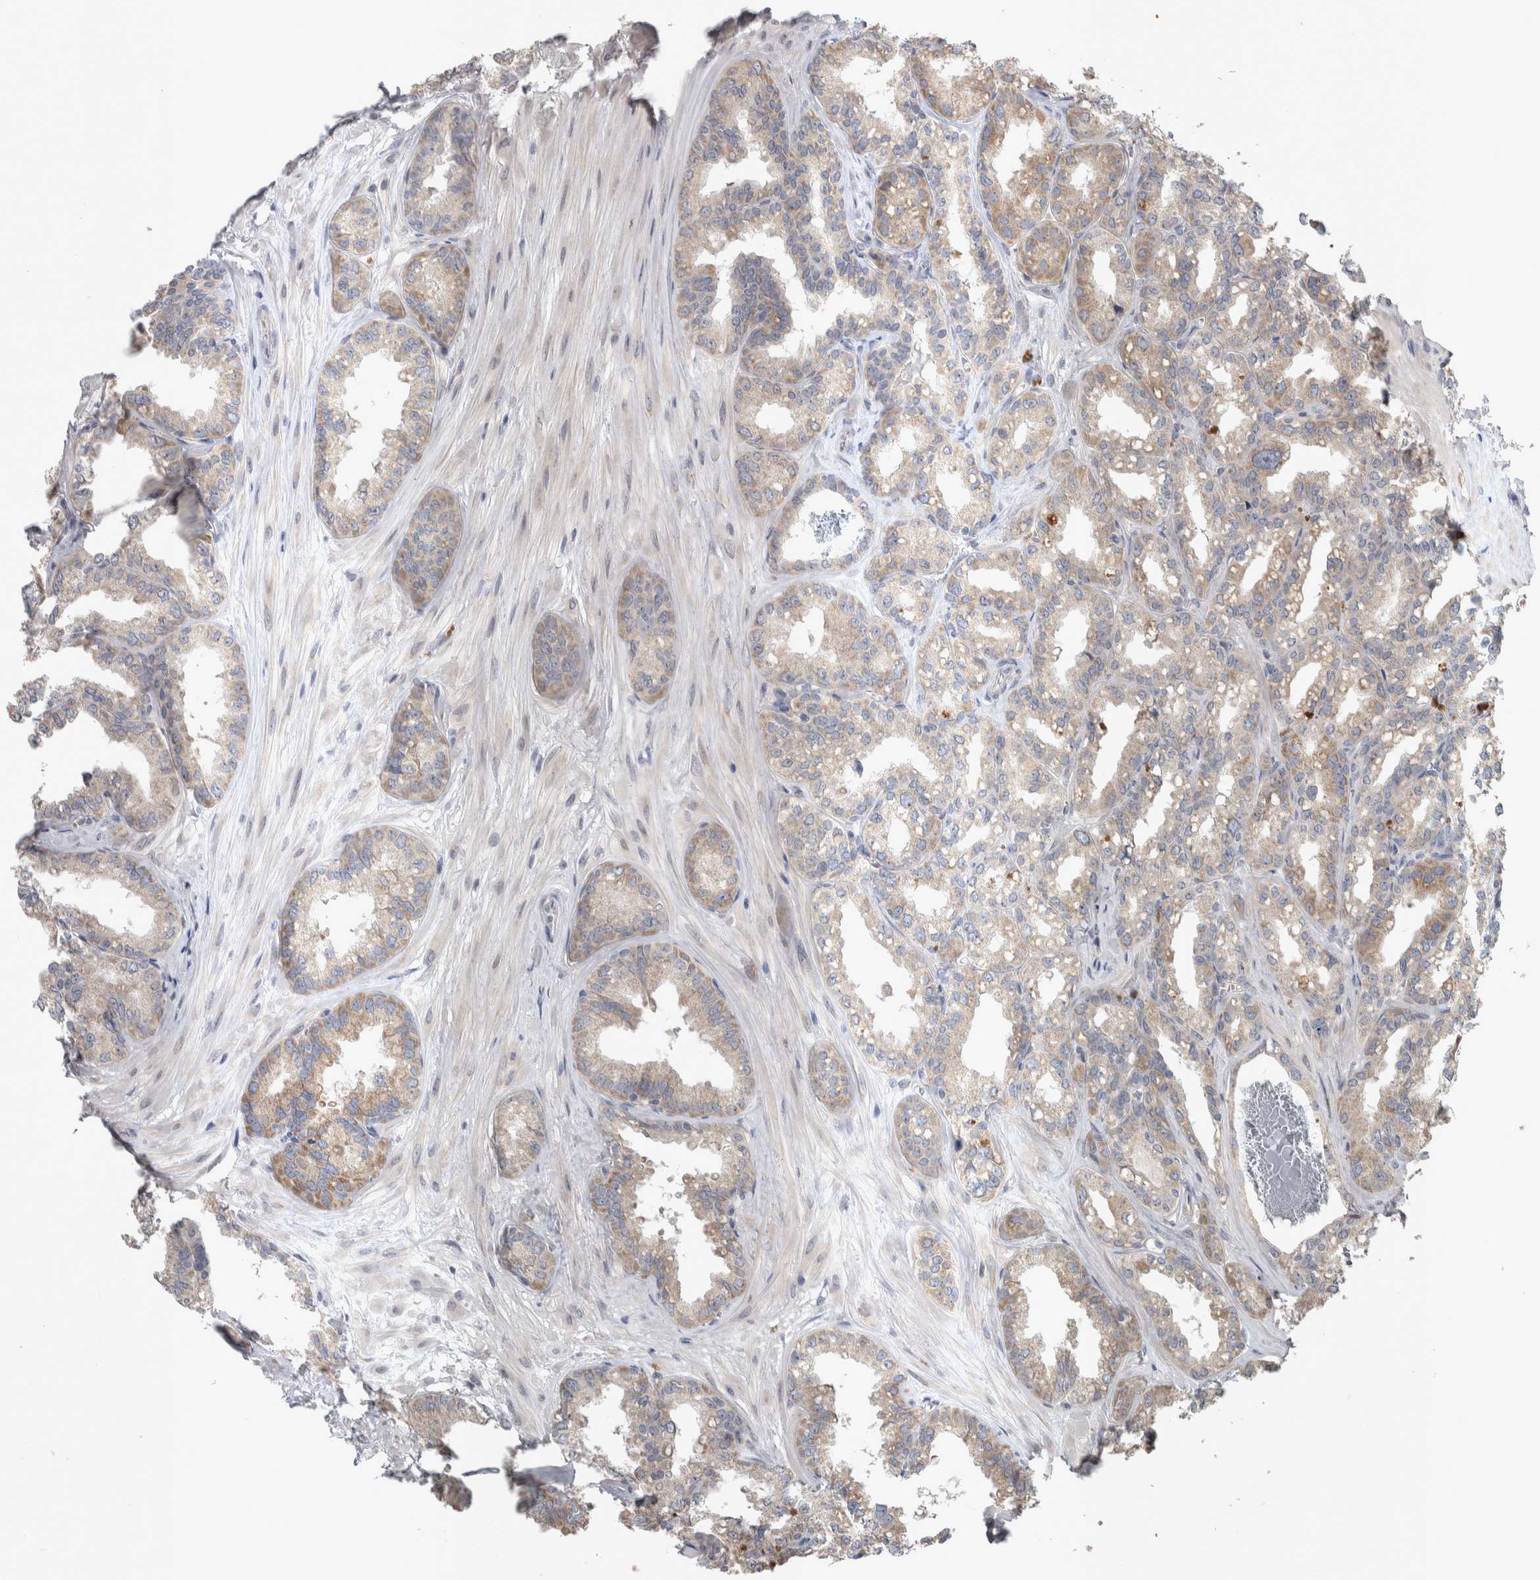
{"staining": {"intensity": "moderate", "quantity": "25%-75%", "location": "cytoplasmic/membranous"}, "tissue": "seminal vesicle", "cell_type": "Glandular cells", "image_type": "normal", "snomed": [{"axis": "morphology", "description": "Normal tissue, NOS"}, {"axis": "topography", "description": "Prostate"}, {"axis": "topography", "description": "Seminal veicle"}], "caption": "A high-resolution photomicrograph shows immunohistochemistry (IHC) staining of unremarkable seminal vesicle, which exhibits moderate cytoplasmic/membranous expression in approximately 25%-75% of glandular cells. (DAB (3,3'-diaminobenzidine) IHC with brightfield microscopy, high magnification).", "gene": "SRP68", "patient": {"sex": "male", "age": 51}}